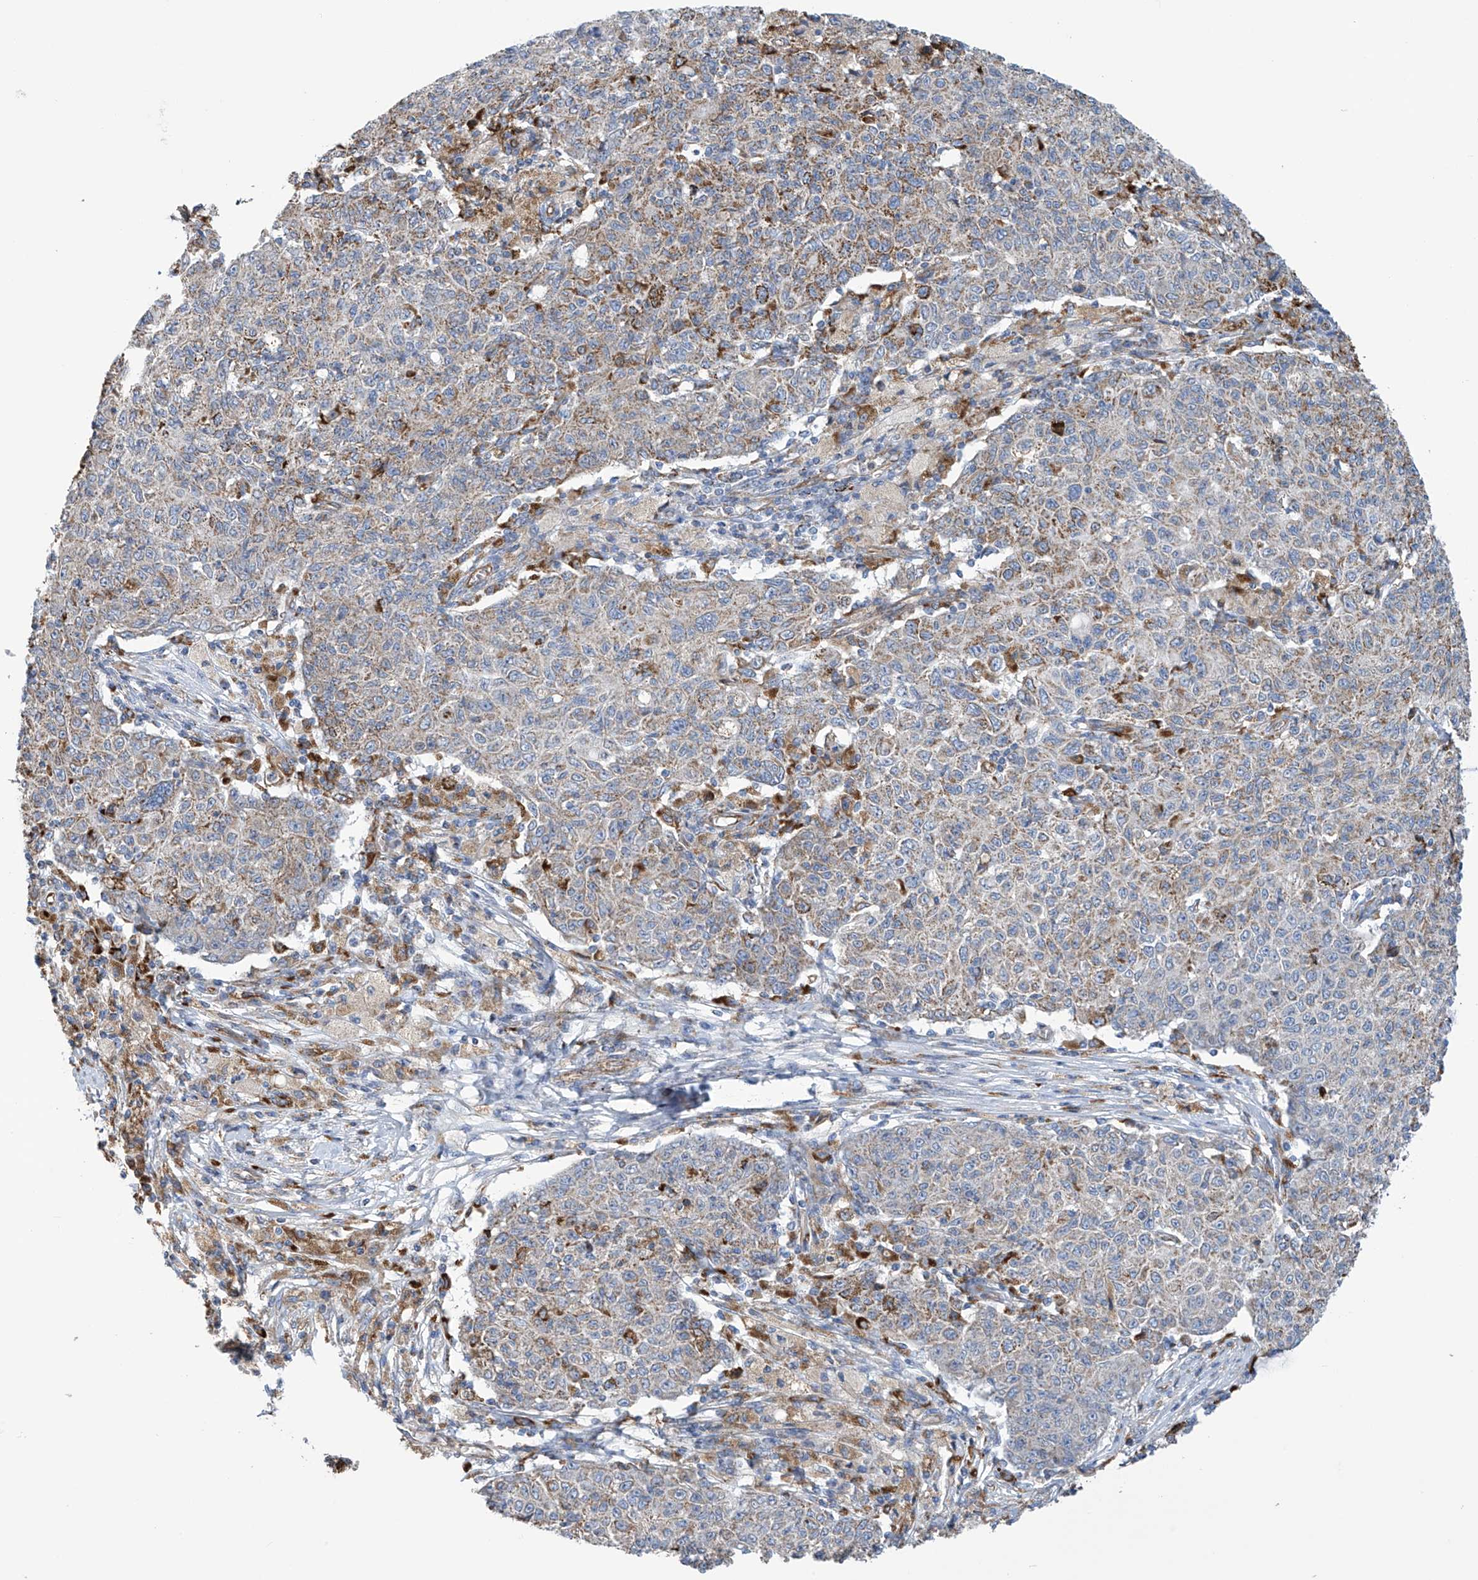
{"staining": {"intensity": "moderate", "quantity": "<25%", "location": "cytoplasmic/membranous"}, "tissue": "ovarian cancer", "cell_type": "Tumor cells", "image_type": "cancer", "snomed": [{"axis": "morphology", "description": "Carcinoma, endometroid"}, {"axis": "topography", "description": "Ovary"}], "caption": "DAB immunohistochemical staining of human ovarian endometroid carcinoma displays moderate cytoplasmic/membranous protein positivity in about <25% of tumor cells.", "gene": "EIF5B", "patient": {"sex": "female", "age": 42}}